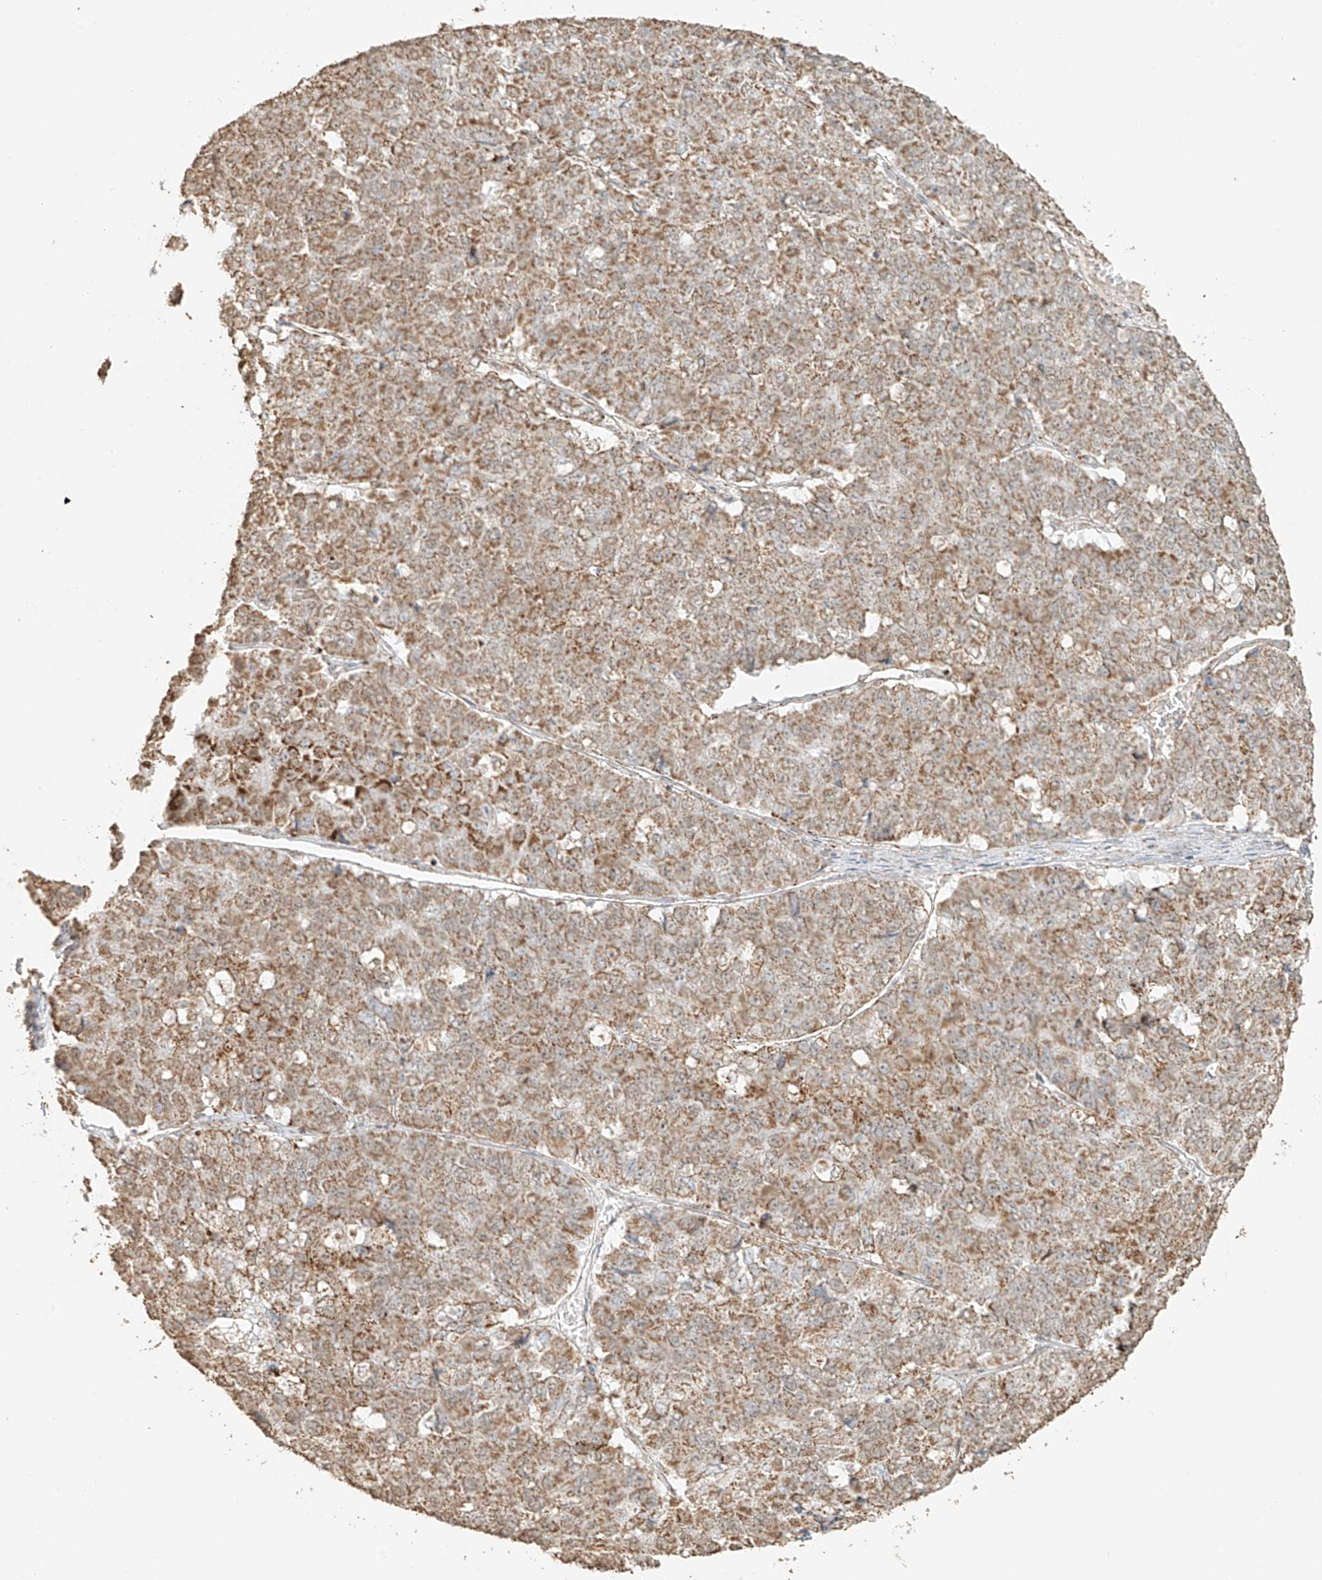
{"staining": {"intensity": "moderate", "quantity": ">75%", "location": "cytoplasmic/membranous"}, "tissue": "pancreatic cancer", "cell_type": "Tumor cells", "image_type": "cancer", "snomed": [{"axis": "morphology", "description": "Adenocarcinoma, NOS"}, {"axis": "topography", "description": "Pancreas"}], "caption": "The photomicrograph demonstrates immunohistochemical staining of pancreatic cancer. There is moderate cytoplasmic/membranous positivity is present in about >75% of tumor cells.", "gene": "MIPEP", "patient": {"sex": "male", "age": 50}}